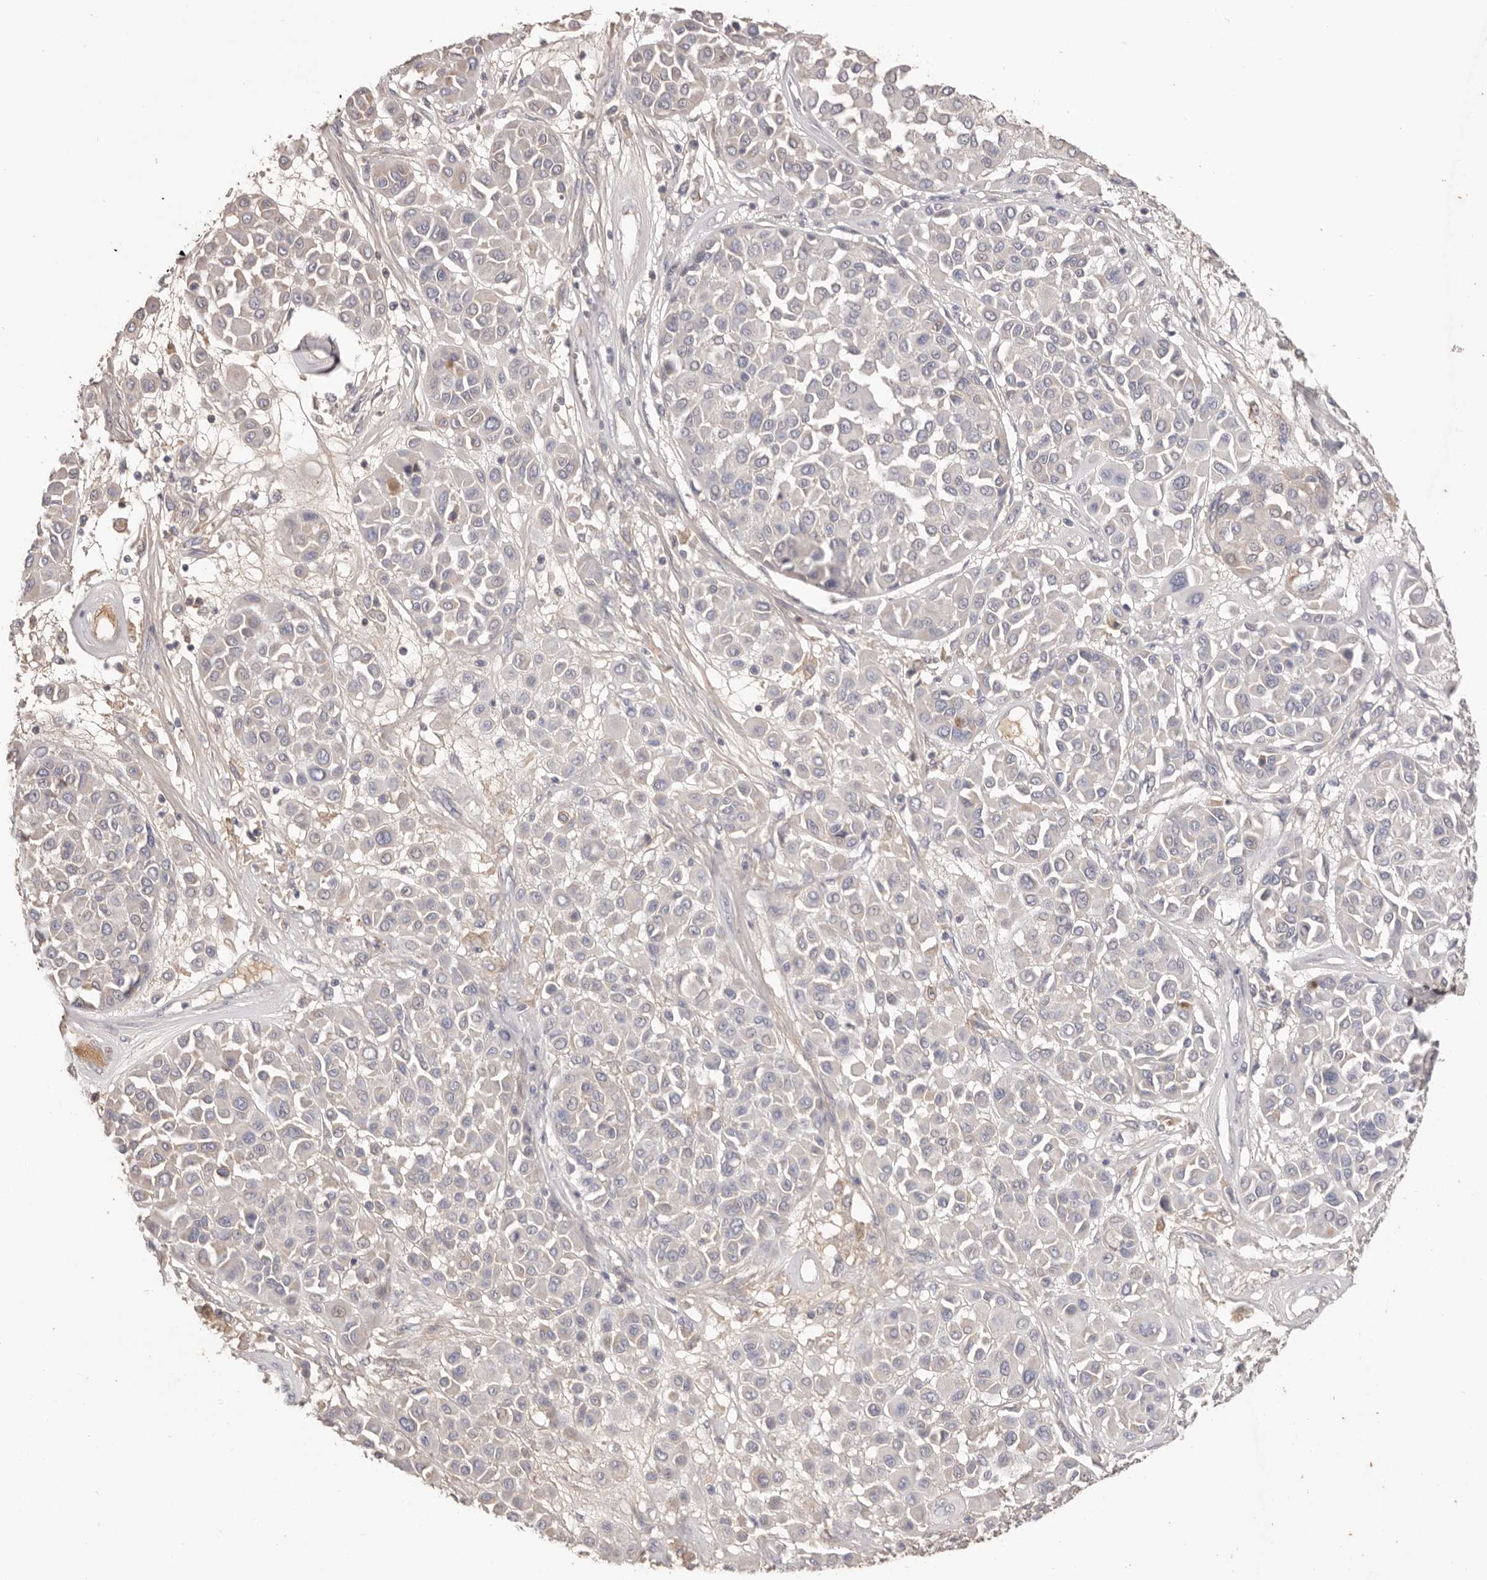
{"staining": {"intensity": "negative", "quantity": "none", "location": "none"}, "tissue": "melanoma", "cell_type": "Tumor cells", "image_type": "cancer", "snomed": [{"axis": "morphology", "description": "Malignant melanoma, Metastatic site"}, {"axis": "topography", "description": "Soft tissue"}], "caption": "Tumor cells are negative for brown protein staining in malignant melanoma (metastatic site).", "gene": "HCAR2", "patient": {"sex": "male", "age": 41}}